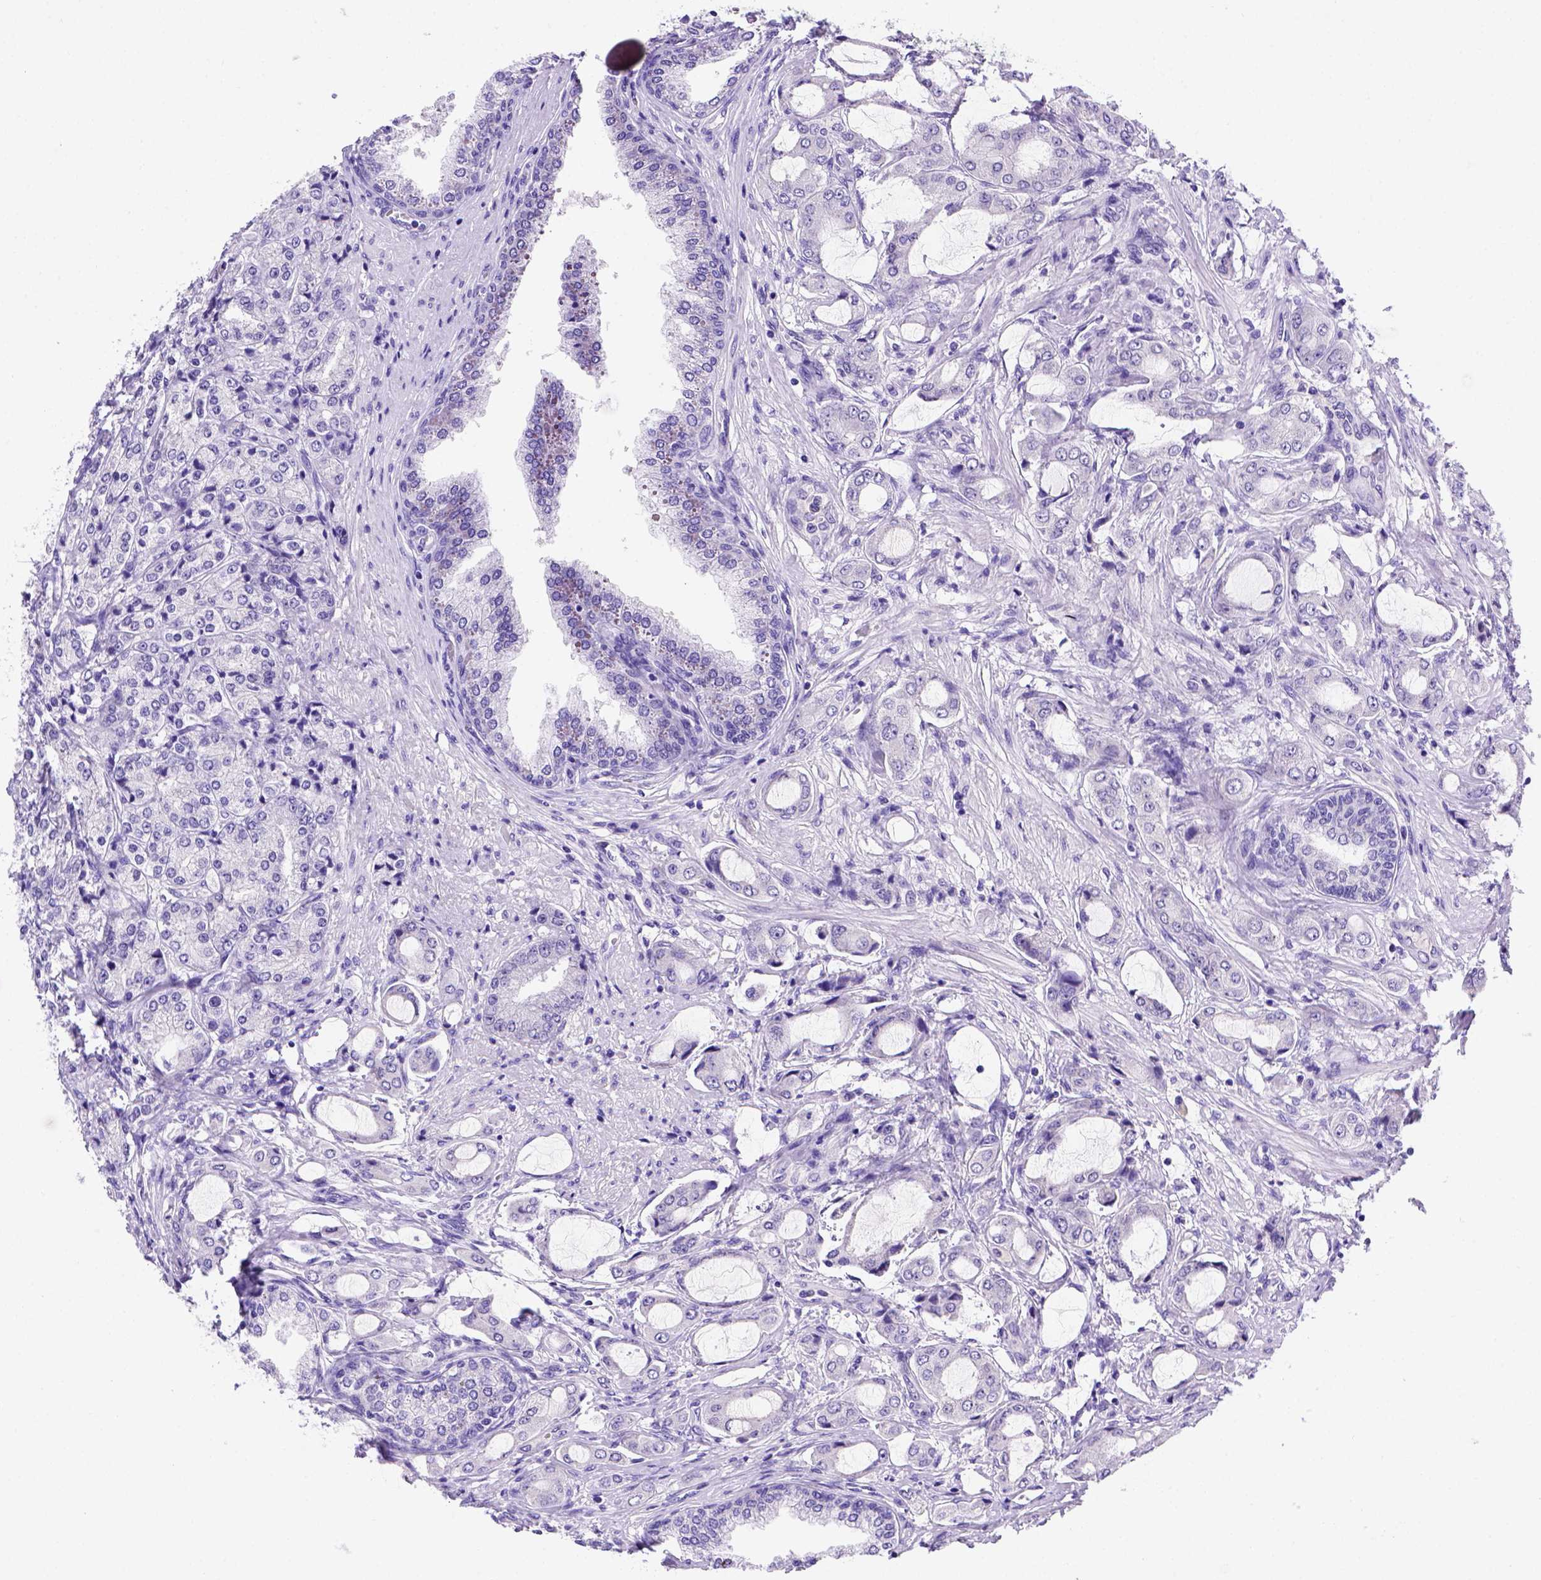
{"staining": {"intensity": "negative", "quantity": "none", "location": "none"}, "tissue": "prostate cancer", "cell_type": "Tumor cells", "image_type": "cancer", "snomed": [{"axis": "morphology", "description": "Adenocarcinoma, NOS"}, {"axis": "topography", "description": "Prostate"}], "caption": "A histopathology image of prostate cancer (adenocarcinoma) stained for a protein shows no brown staining in tumor cells. (Stains: DAB (3,3'-diaminobenzidine) immunohistochemistry with hematoxylin counter stain, Microscopy: brightfield microscopy at high magnification).", "gene": "FAM81B", "patient": {"sex": "male", "age": 63}}